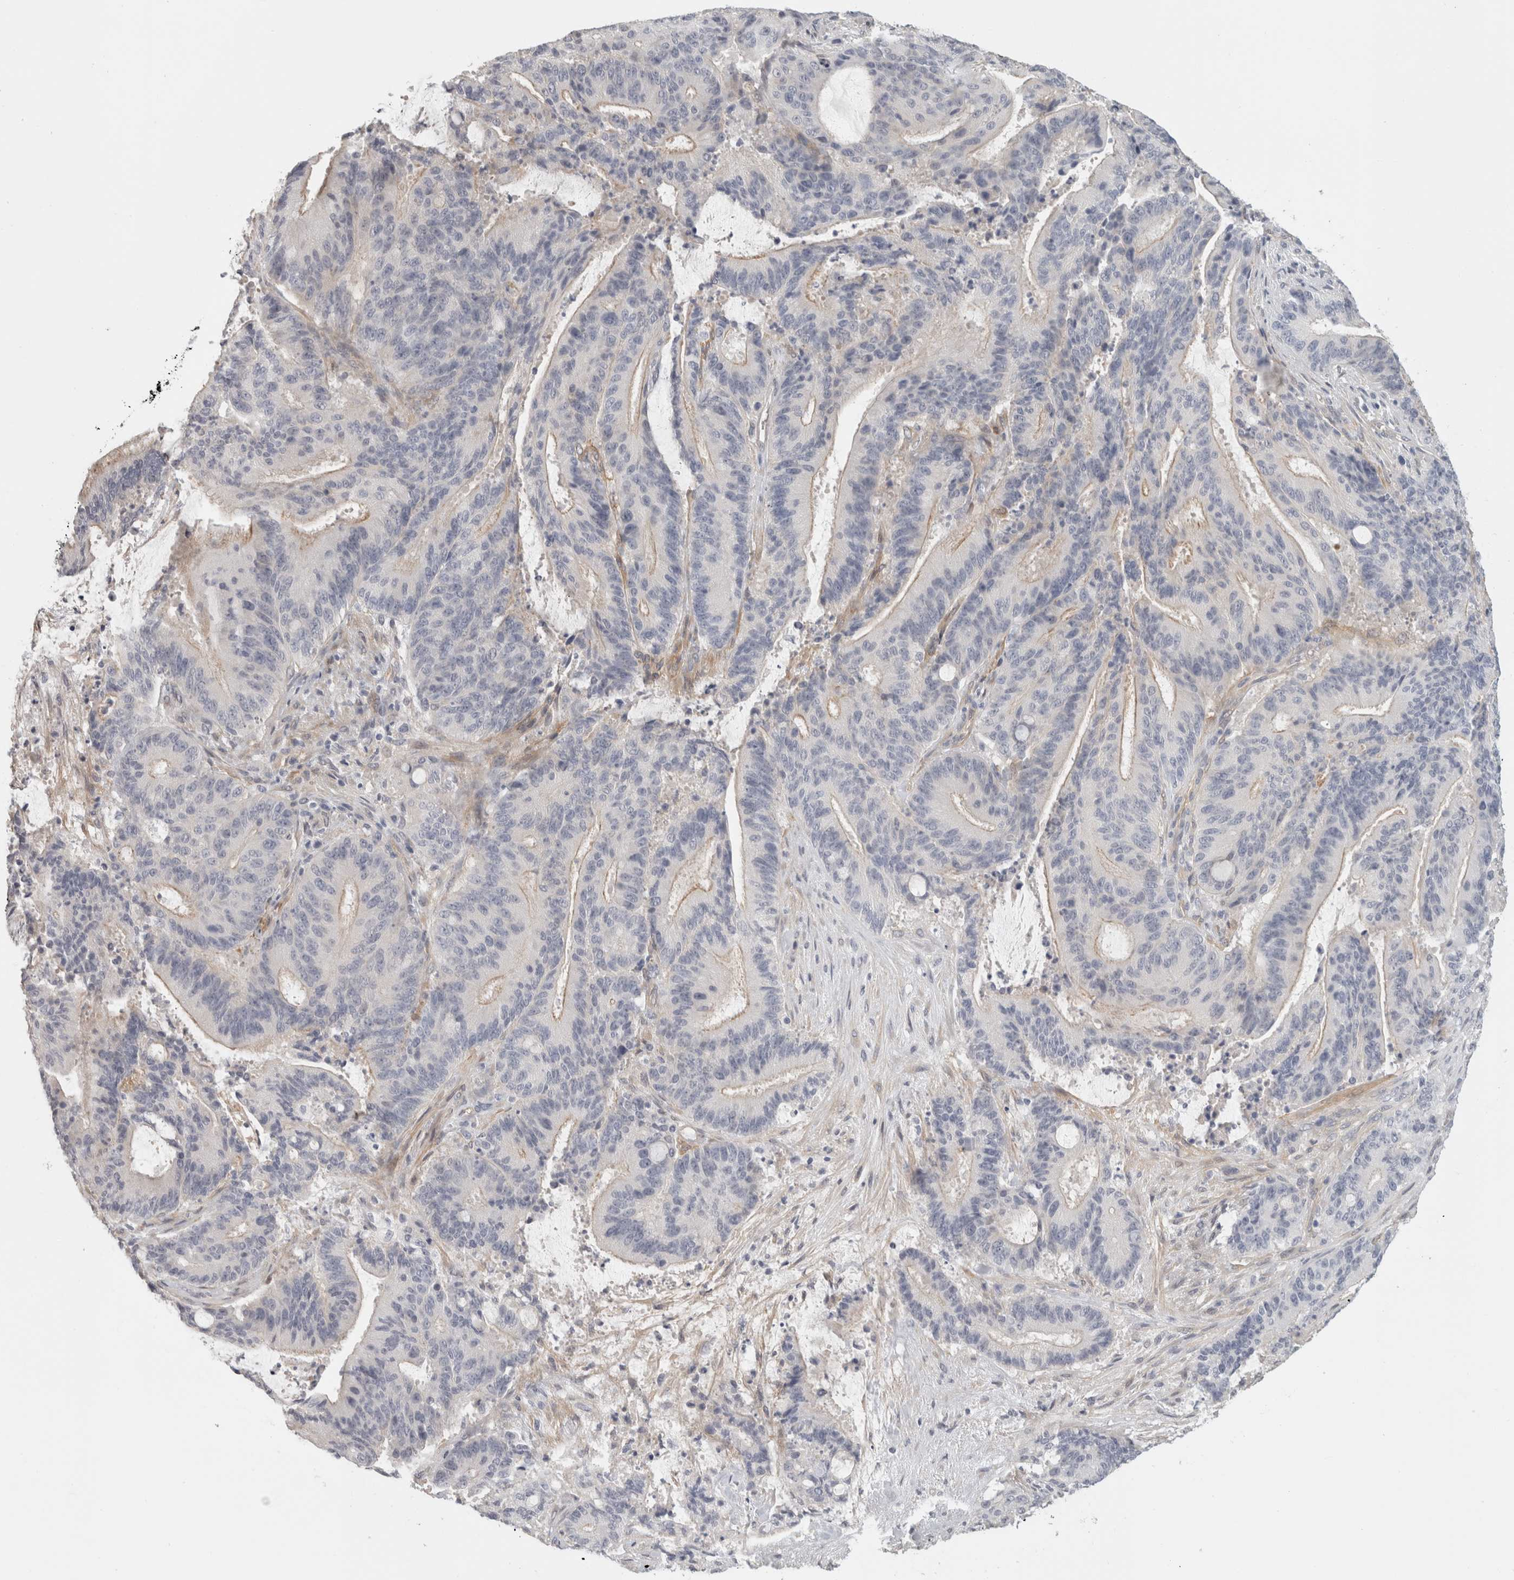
{"staining": {"intensity": "weak", "quantity": "25%-75%", "location": "cytoplasmic/membranous"}, "tissue": "liver cancer", "cell_type": "Tumor cells", "image_type": "cancer", "snomed": [{"axis": "morphology", "description": "Normal tissue, NOS"}, {"axis": "morphology", "description": "Cholangiocarcinoma"}, {"axis": "topography", "description": "Liver"}, {"axis": "topography", "description": "Peripheral nerve tissue"}], "caption": "Human cholangiocarcinoma (liver) stained with a protein marker reveals weak staining in tumor cells.", "gene": "FBLIM1", "patient": {"sex": "female", "age": 73}}